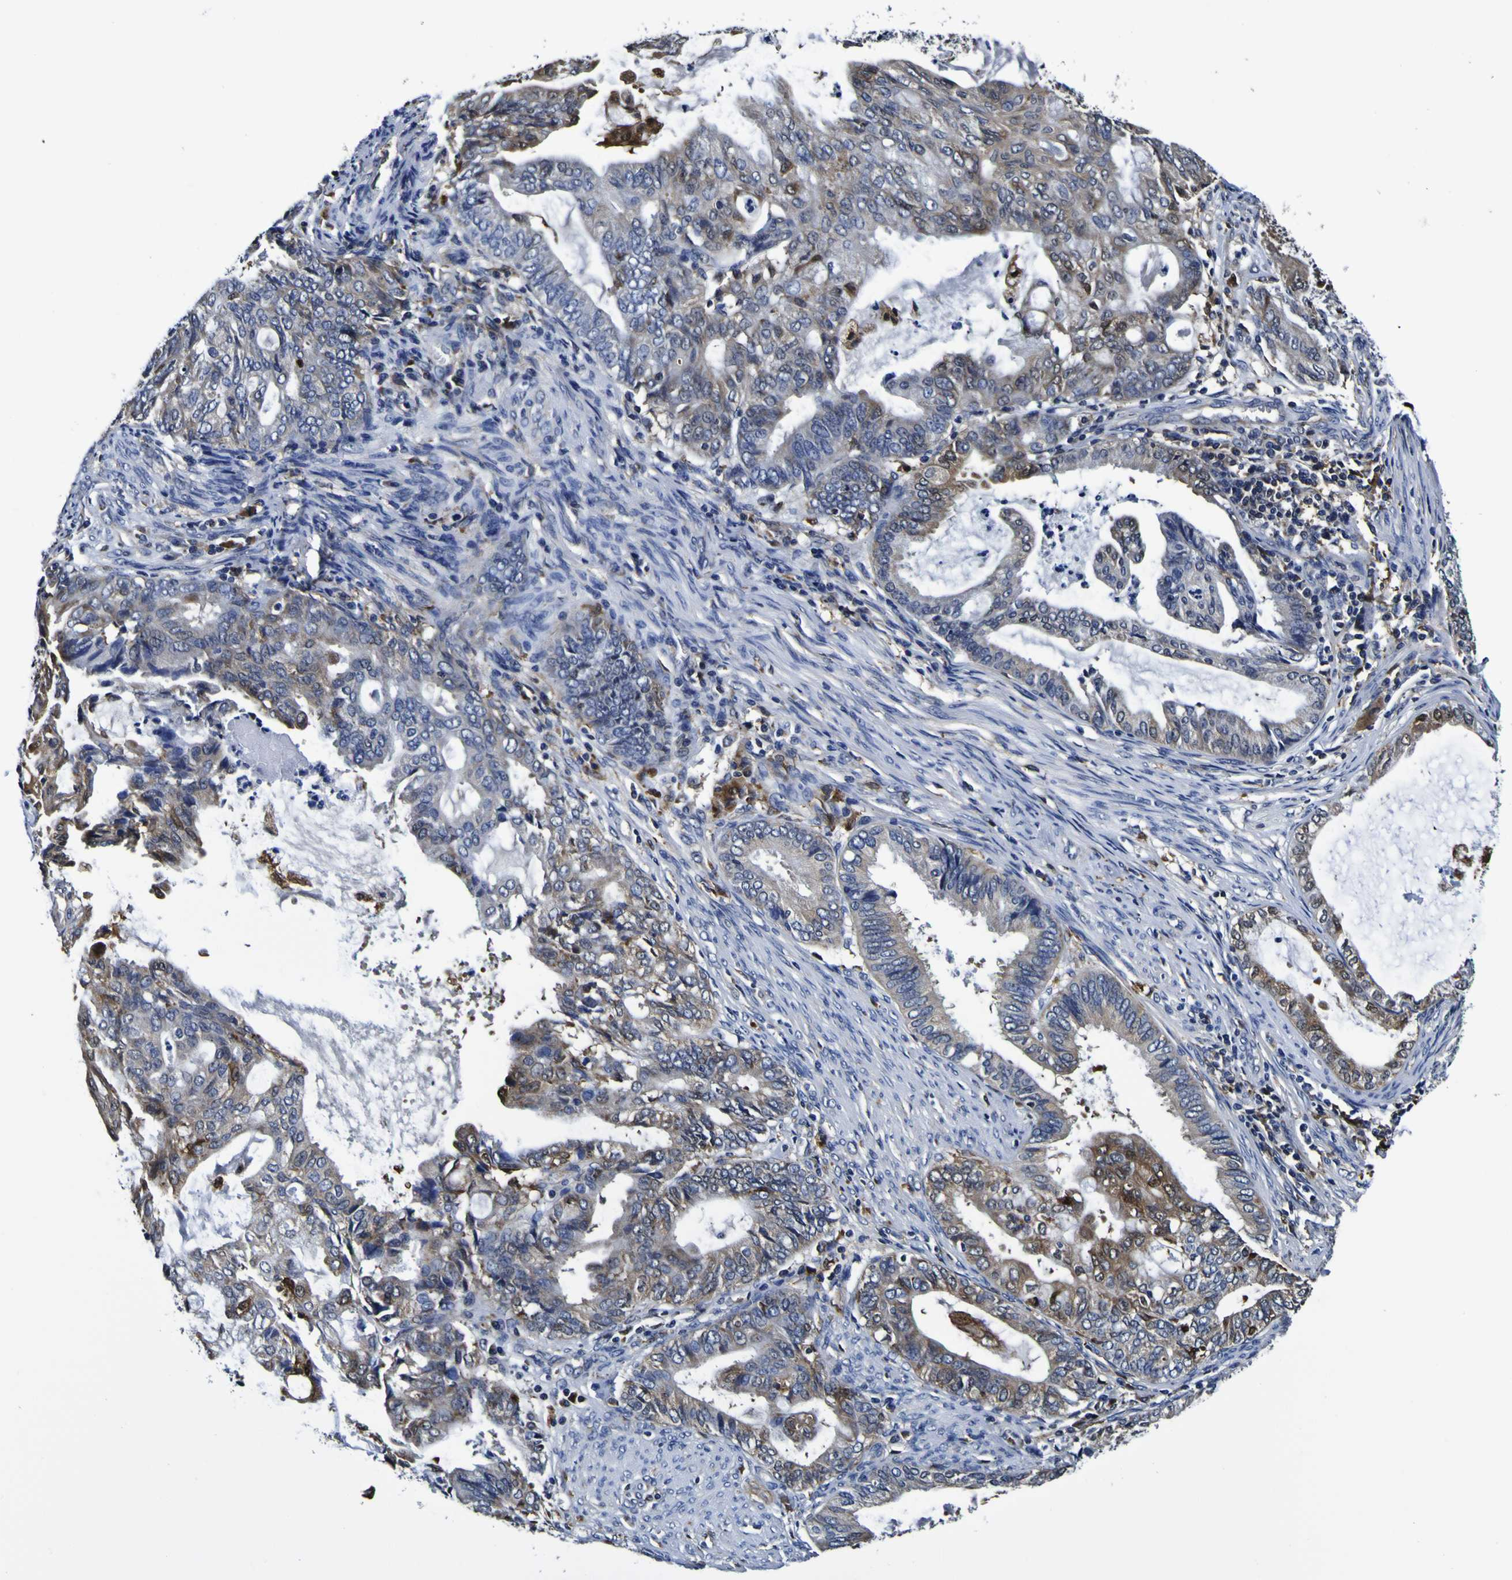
{"staining": {"intensity": "weak", "quantity": "25%-75%", "location": "cytoplasmic/membranous"}, "tissue": "endometrial cancer", "cell_type": "Tumor cells", "image_type": "cancer", "snomed": [{"axis": "morphology", "description": "Adenocarcinoma, NOS"}, {"axis": "topography", "description": "Endometrium"}], "caption": "Immunohistochemical staining of endometrial cancer (adenocarcinoma) exhibits low levels of weak cytoplasmic/membranous protein positivity in approximately 25%-75% of tumor cells.", "gene": "GPX1", "patient": {"sex": "female", "age": 86}}